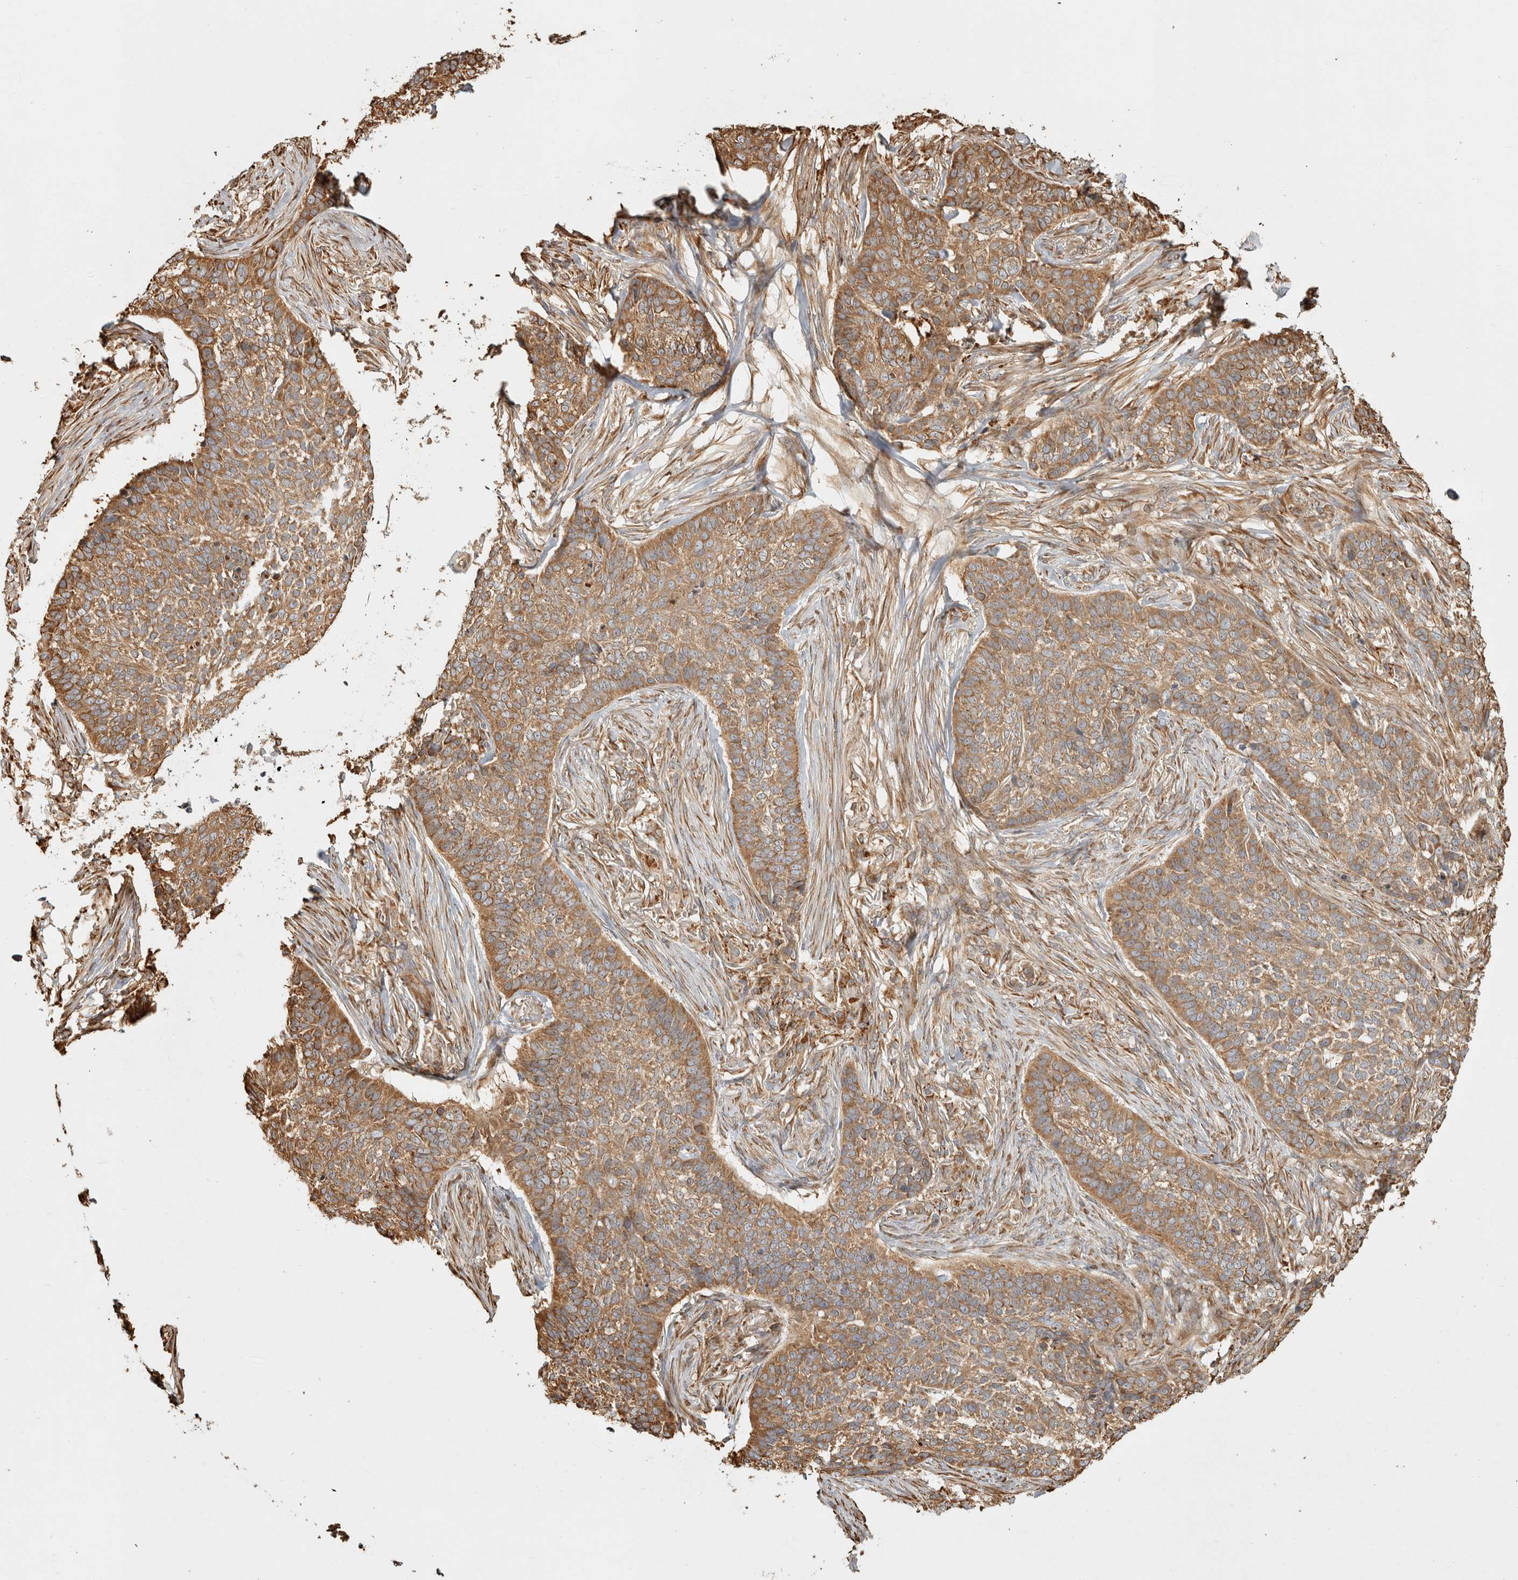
{"staining": {"intensity": "moderate", "quantity": ">75%", "location": "cytoplasmic/membranous"}, "tissue": "skin cancer", "cell_type": "Tumor cells", "image_type": "cancer", "snomed": [{"axis": "morphology", "description": "Basal cell carcinoma"}, {"axis": "topography", "description": "Skin"}], "caption": "The image demonstrates a brown stain indicating the presence of a protein in the cytoplasmic/membranous of tumor cells in basal cell carcinoma (skin).", "gene": "CAMSAP2", "patient": {"sex": "female", "age": 82}}